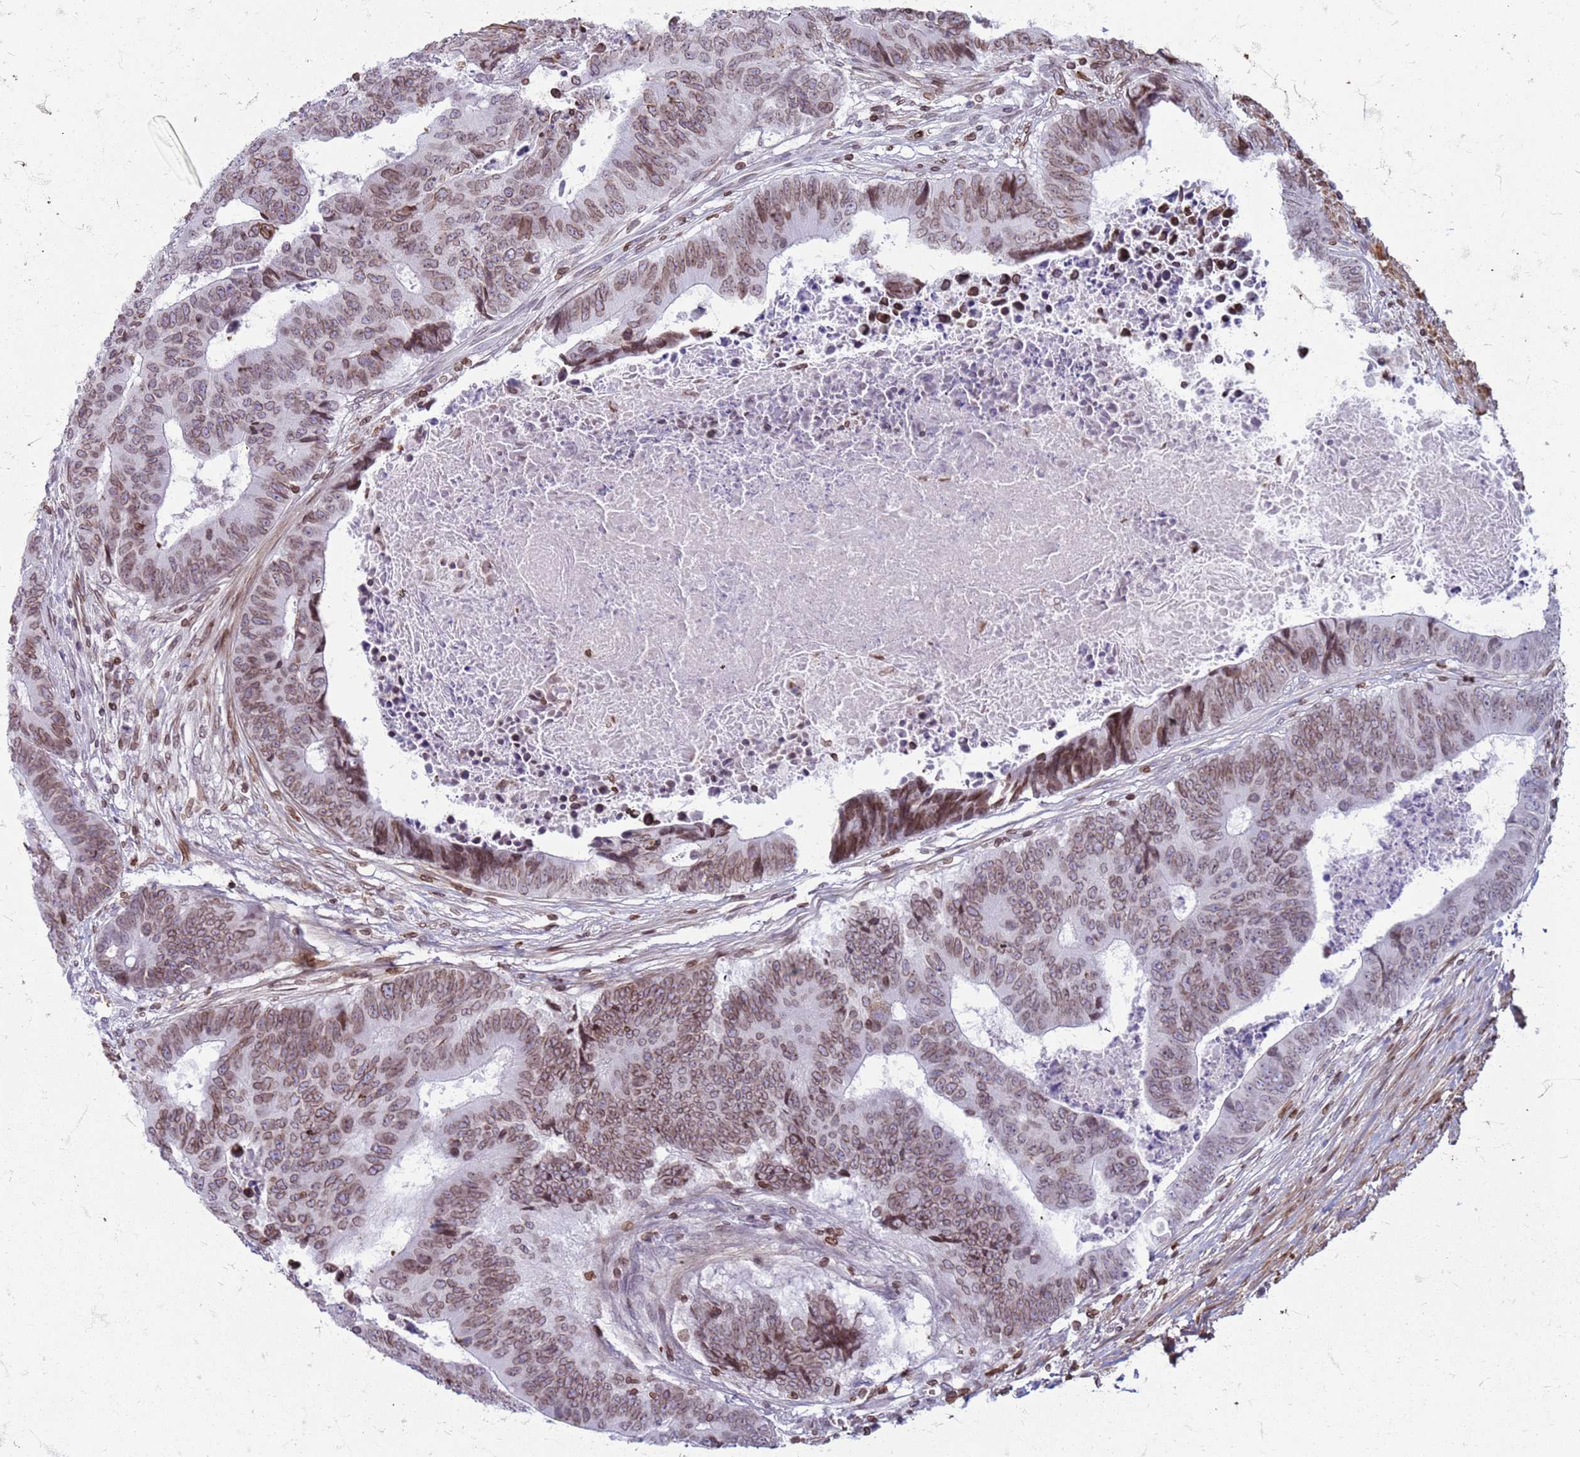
{"staining": {"intensity": "moderate", "quantity": ">75%", "location": "cytoplasmic/membranous,nuclear"}, "tissue": "colorectal cancer", "cell_type": "Tumor cells", "image_type": "cancer", "snomed": [{"axis": "morphology", "description": "Adenocarcinoma, NOS"}, {"axis": "topography", "description": "Rectum"}], "caption": "This micrograph reveals IHC staining of colorectal cancer (adenocarcinoma), with medium moderate cytoplasmic/membranous and nuclear staining in about >75% of tumor cells.", "gene": "METTL25B", "patient": {"sex": "male", "age": 84}}